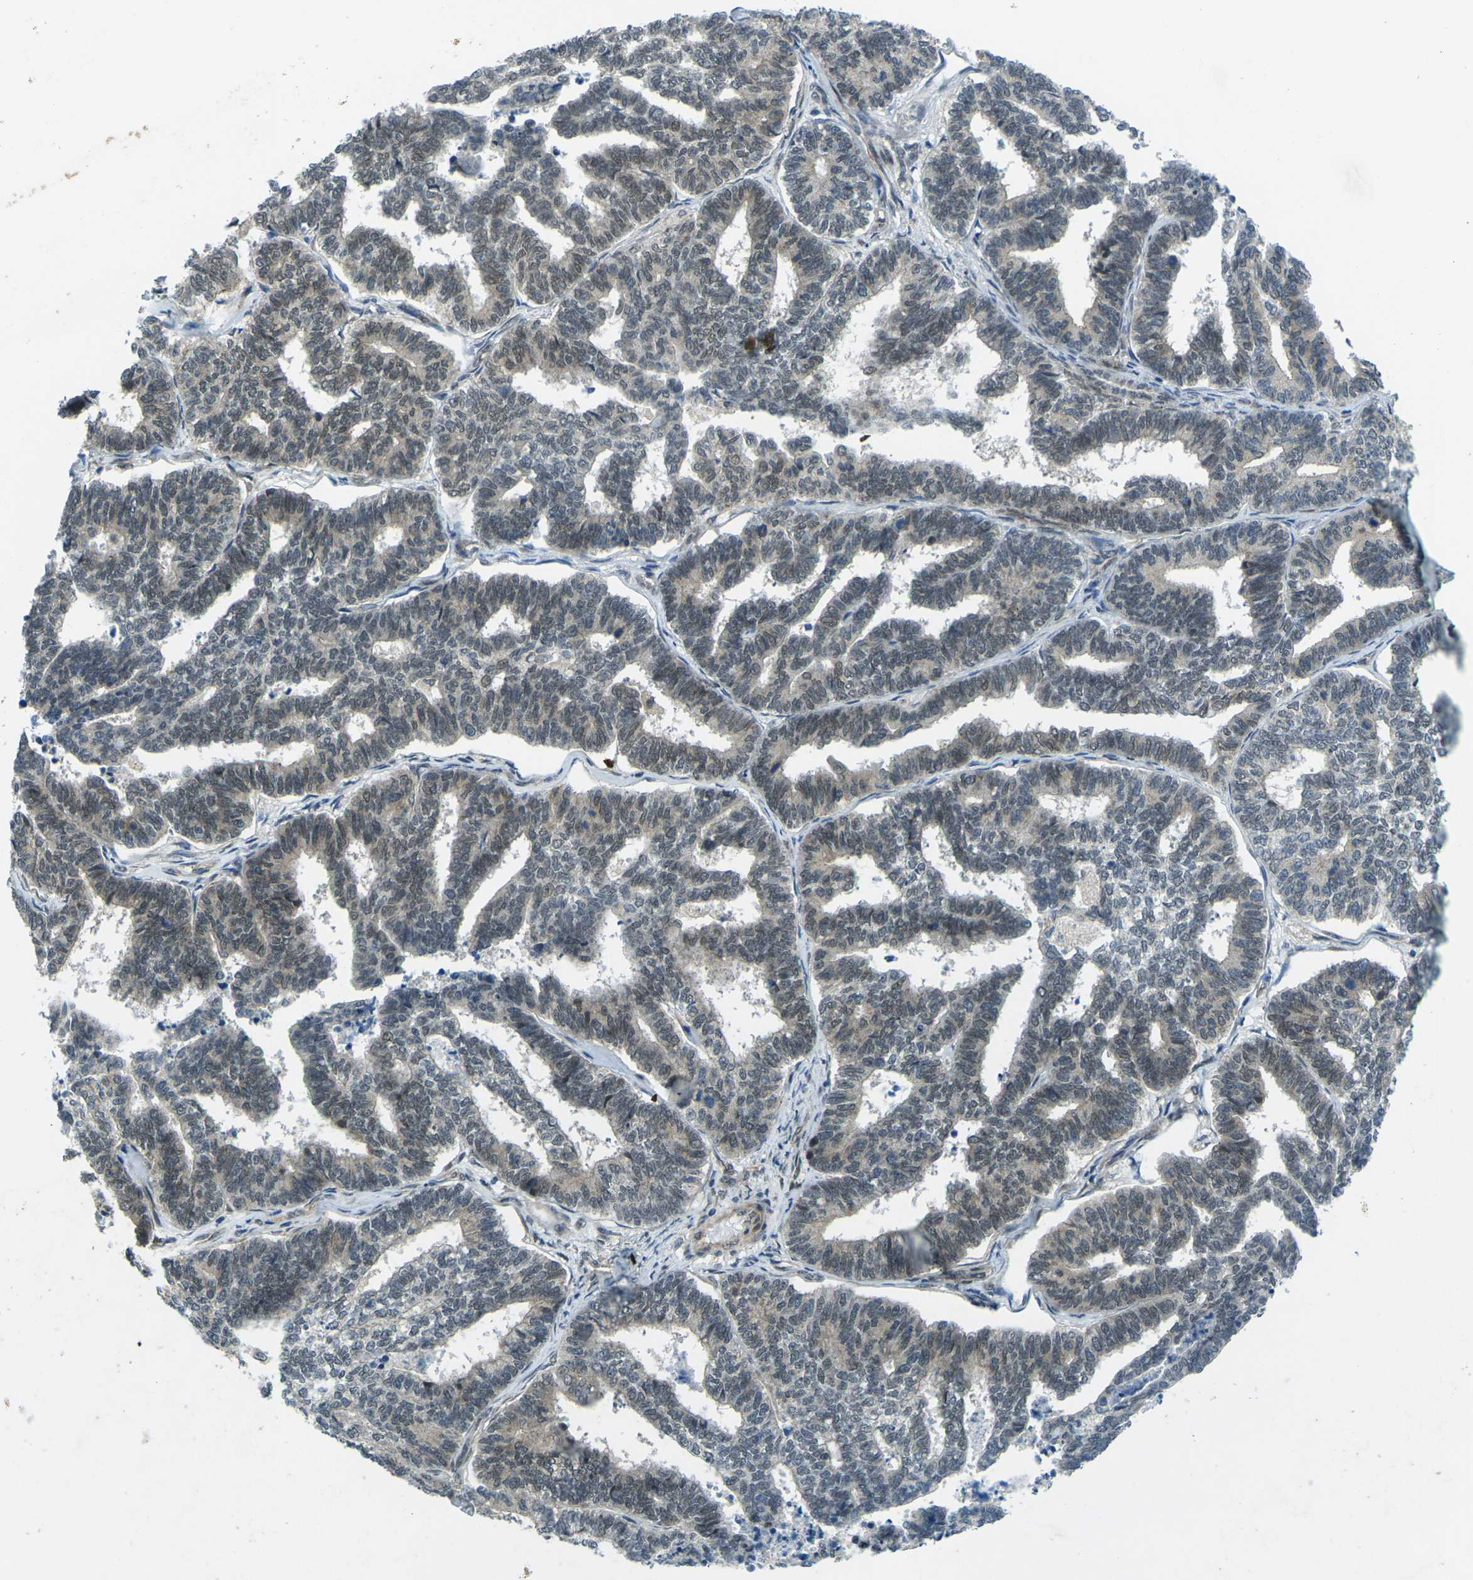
{"staining": {"intensity": "weak", "quantity": "25%-75%", "location": "cytoplasmic/membranous"}, "tissue": "endometrial cancer", "cell_type": "Tumor cells", "image_type": "cancer", "snomed": [{"axis": "morphology", "description": "Adenocarcinoma, NOS"}, {"axis": "topography", "description": "Endometrium"}], "caption": "Adenocarcinoma (endometrial) was stained to show a protein in brown. There is low levels of weak cytoplasmic/membranous positivity in approximately 25%-75% of tumor cells.", "gene": "KCTD10", "patient": {"sex": "female", "age": 70}}